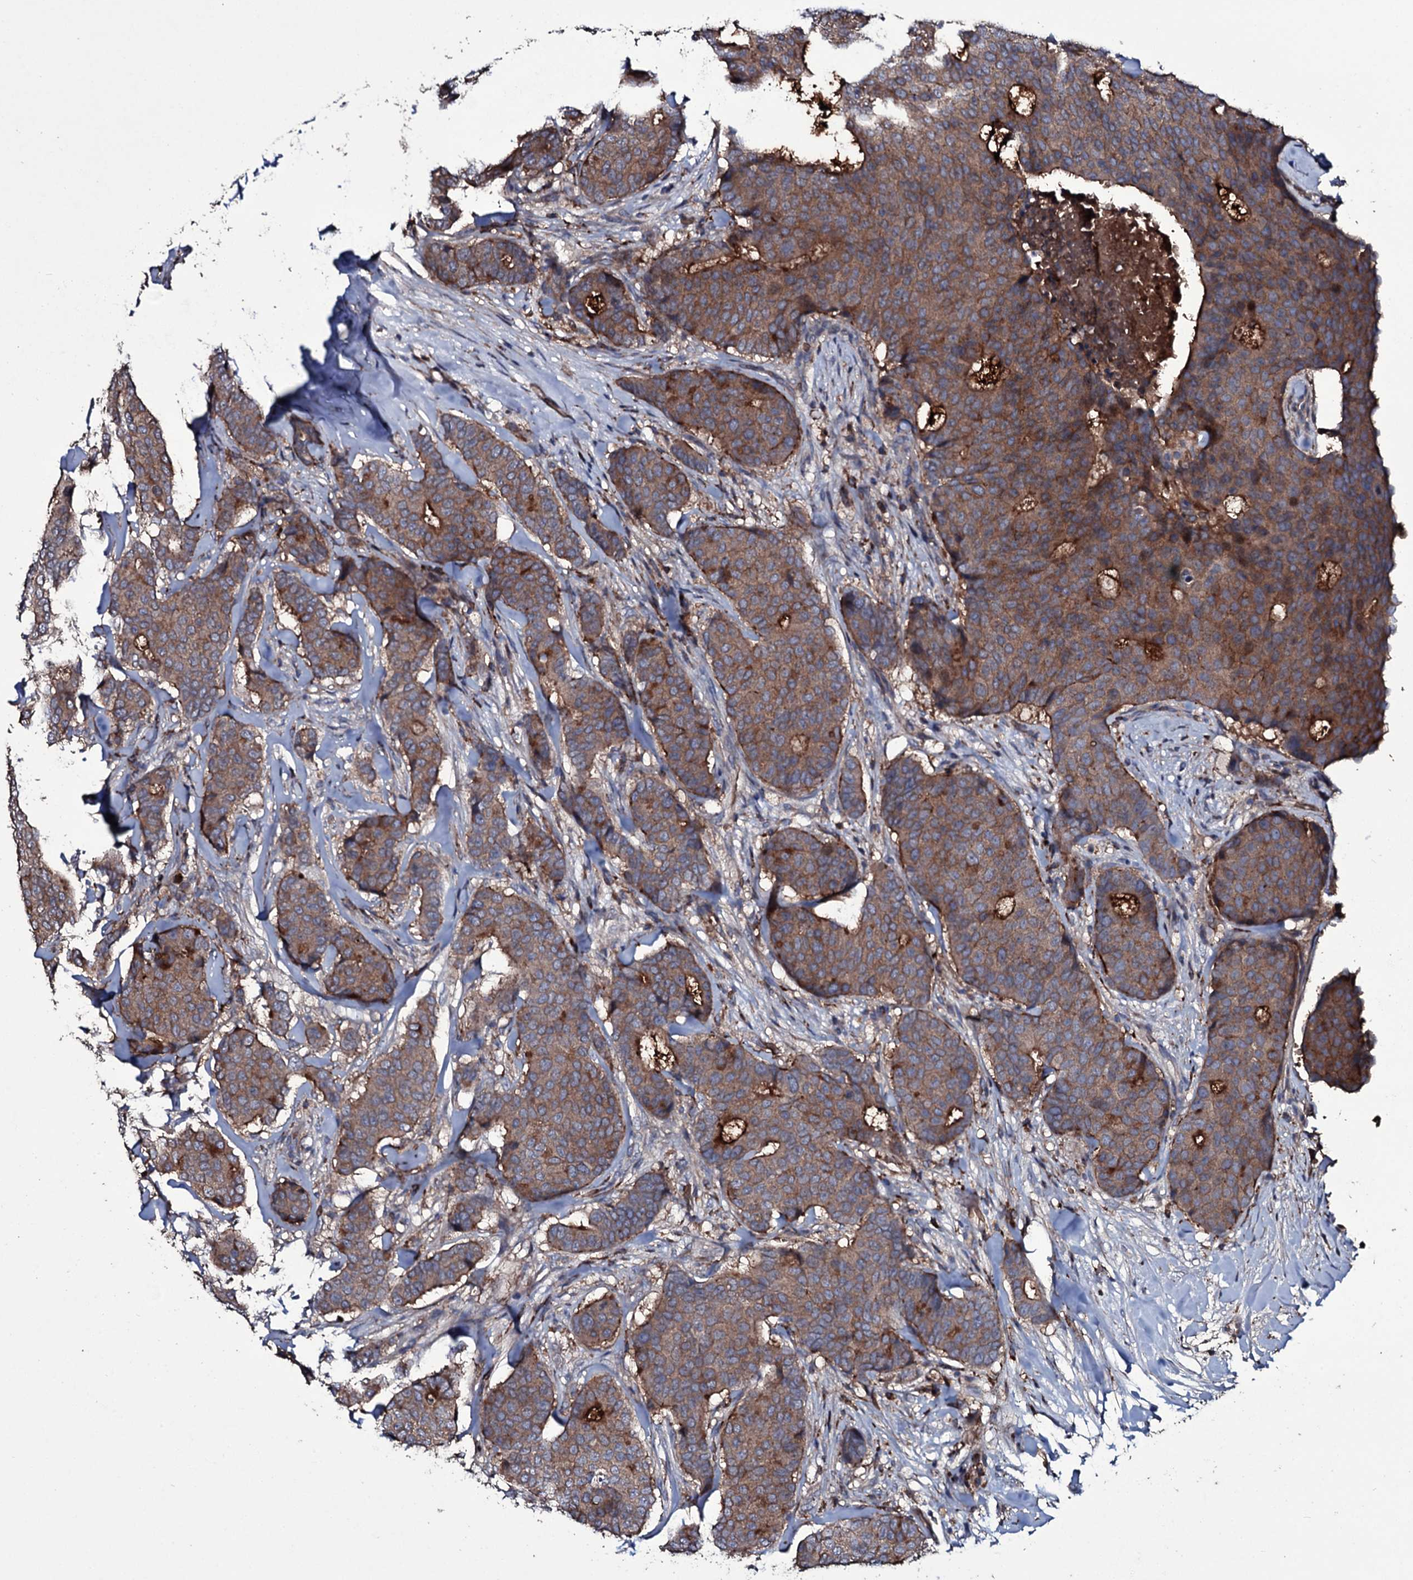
{"staining": {"intensity": "strong", "quantity": ">75%", "location": "cytoplasmic/membranous"}, "tissue": "breast cancer", "cell_type": "Tumor cells", "image_type": "cancer", "snomed": [{"axis": "morphology", "description": "Duct carcinoma"}, {"axis": "topography", "description": "Breast"}], "caption": "Immunohistochemical staining of human breast cancer (invasive ductal carcinoma) exhibits strong cytoplasmic/membranous protein staining in approximately >75% of tumor cells.", "gene": "ZSWIM8", "patient": {"sex": "female", "age": 75}}